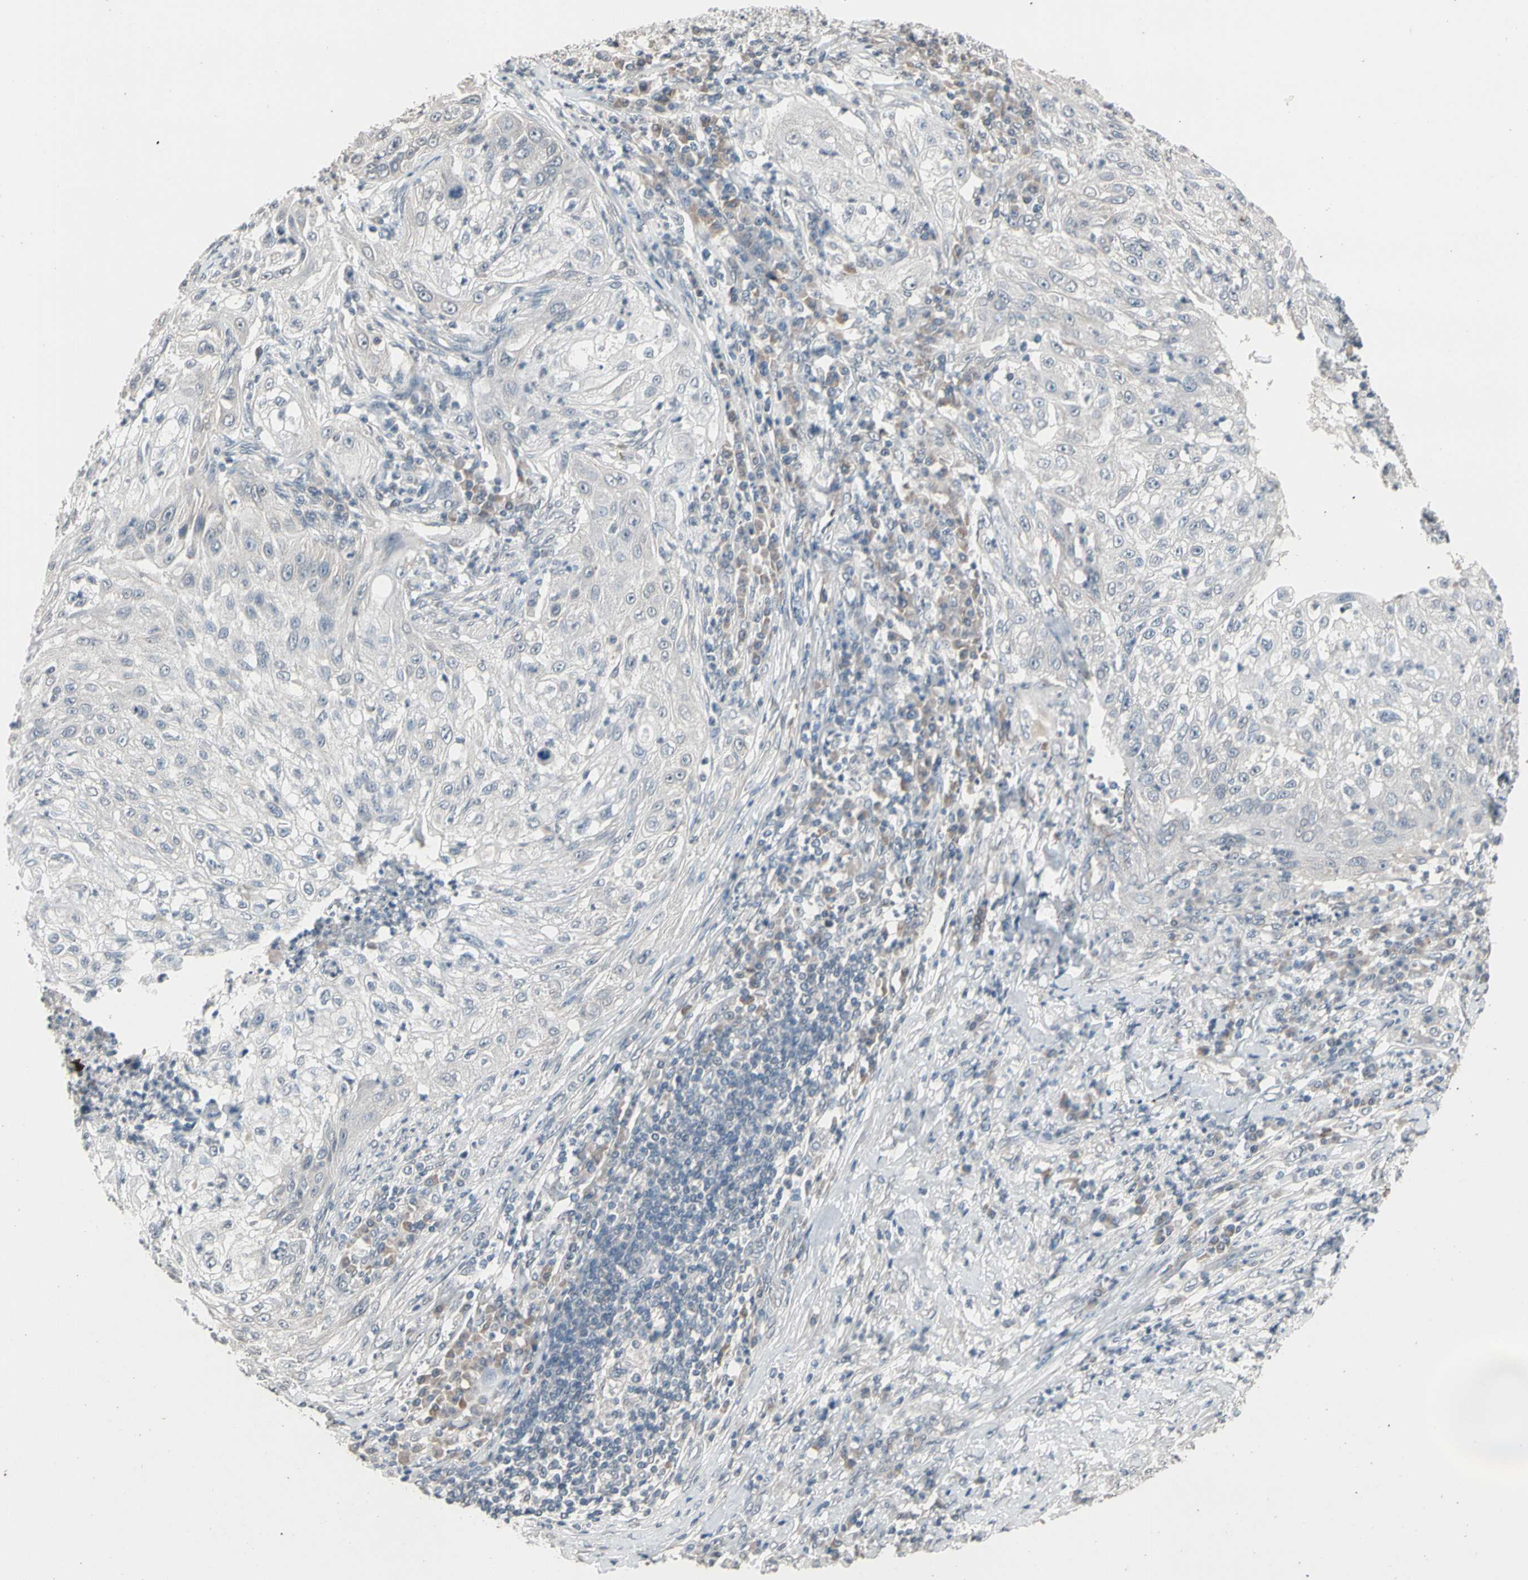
{"staining": {"intensity": "weak", "quantity": "25%-75%", "location": "cytoplasmic/membranous"}, "tissue": "lung cancer", "cell_type": "Tumor cells", "image_type": "cancer", "snomed": [{"axis": "morphology", "description": "Inflammation, NOS"}, {"axis": "morphology", "description": "Squamous cell carcinoma, NOS"}, {"axis": "topography", "description": "Lymph node"}, {"axis": "topography", "description": "Soft tissue"}, {"axis": "topography", "description": "Lung"}], "caption": "Lung cancer was stained to show a protein in brown. There is low levels of weak cytoplasmic/membranous expression in approximately 25%-75% of tumor cells.", "gene": "SV2A", "patient": {"sex": "male", "age": 66}}